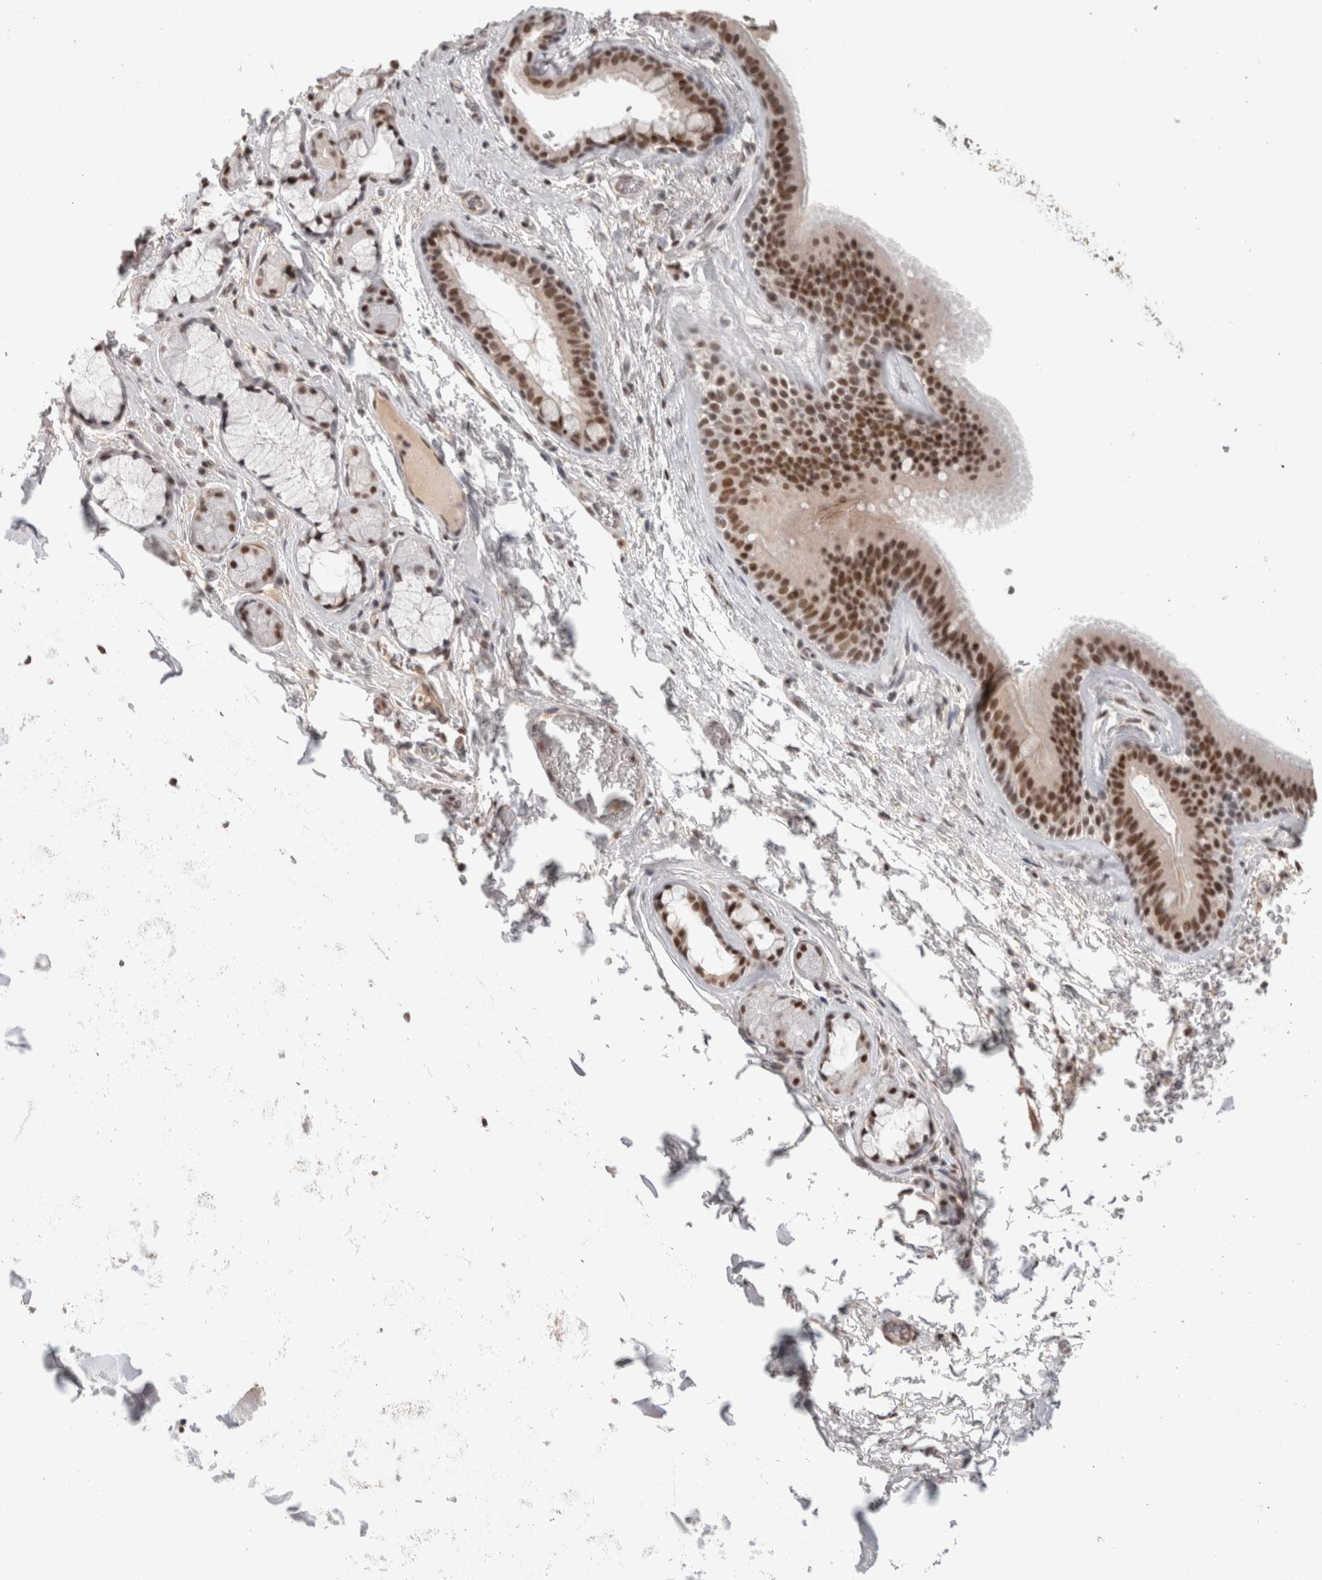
{"staining": {"intensity": "moderate", "quantity": ">75%", "location": "nuclear"}, "tissue": "bronchus", "cell_type": "Respiratory epithelial cells", "image_type": "normal", "snomed": [{"axis": "morphology", "description": "Normal tissue, NOS"}, {"axis": "topography", "description": "Cartilage tissue"}], "caption": "The immunohistochemical stain labels moderate nuclear expression in respiratory epithelial cells of normal bronchus.", "gene": "ZNF830", "patient": {"sex": "female", "age": 63}}